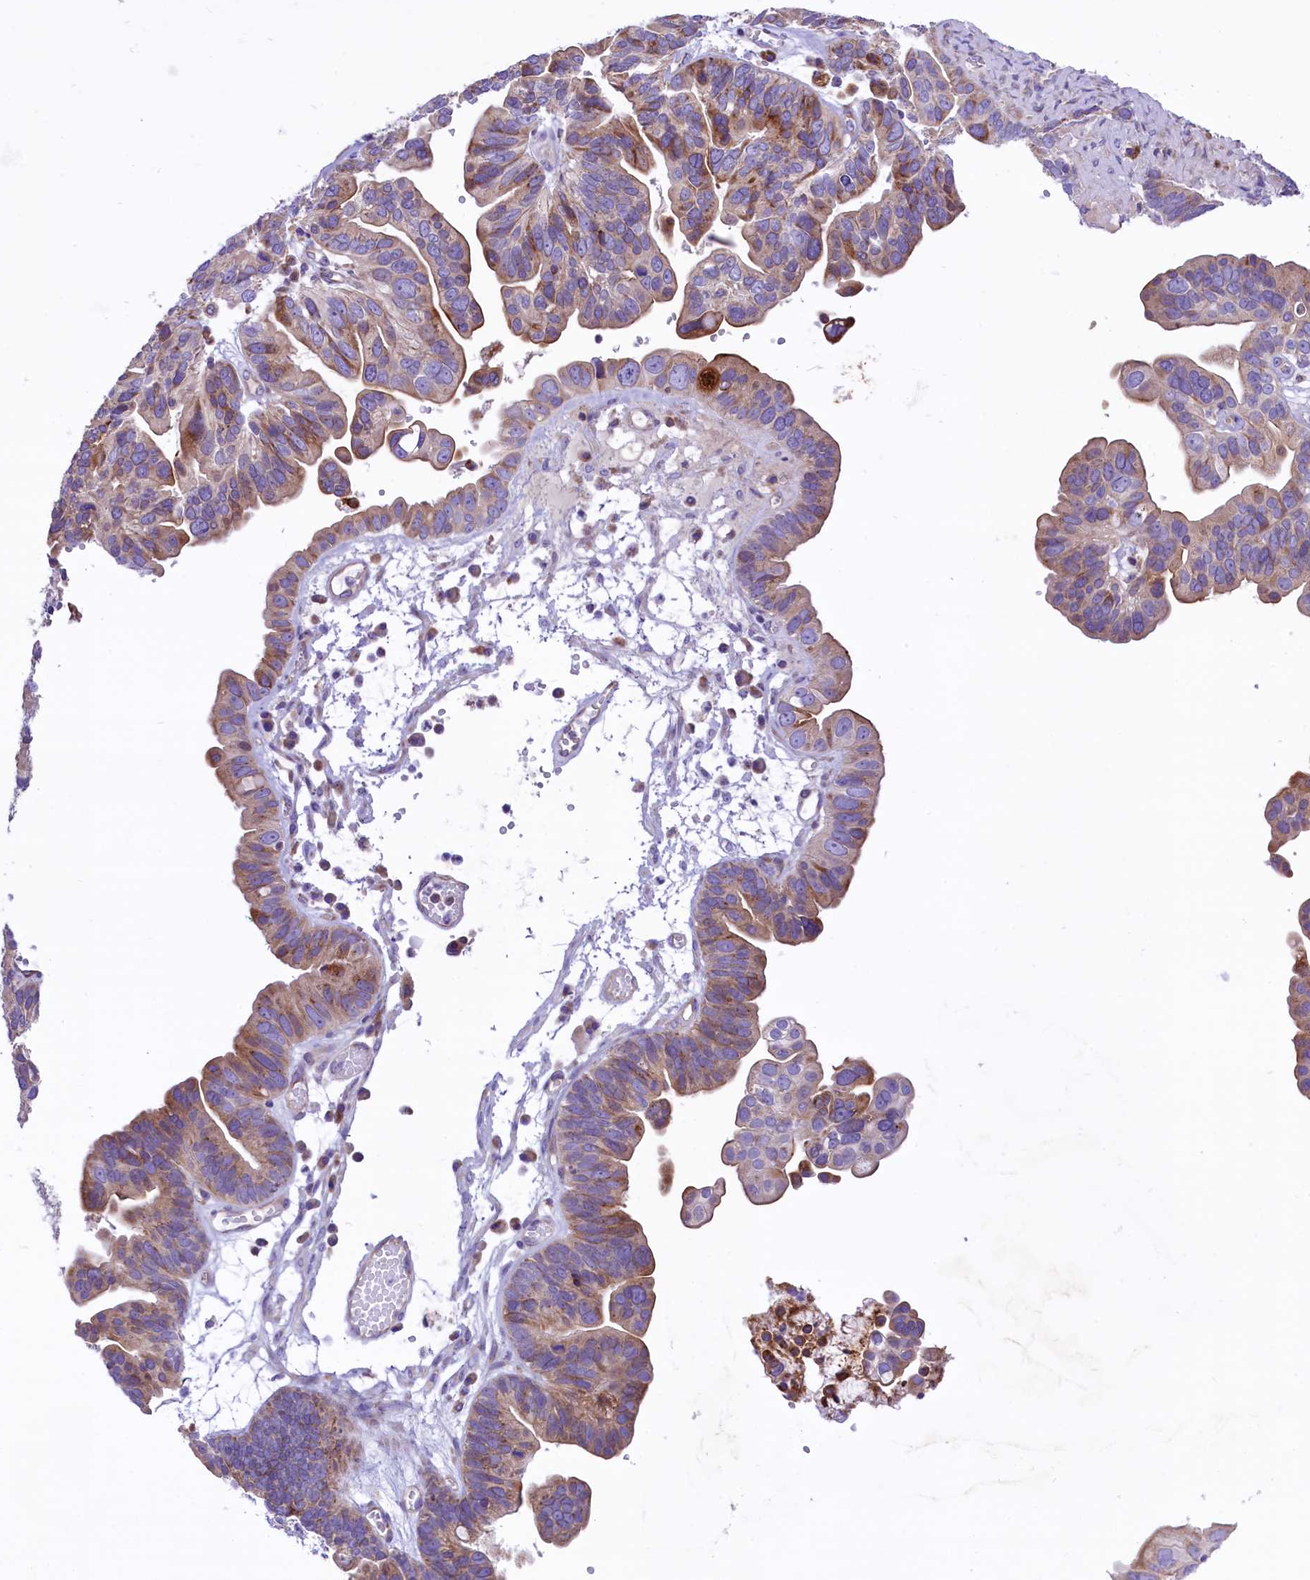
{"staining": {"intensity": "moderate", "quantity": ">75%", "location": "cytoplasmic/membranous"}, "tissue": "ovarian cancer", "cell_type": "Tumor cells", "image_type": "cancer", "snomed": [{"axis": "morphology", "description": "Cystadenocarcinoma, serous, NOS"}, {"axis": "topography", "description": "Ovary"}], "caption": "Human ovarian serous cystadenocarcinoma stained with a protein marker demonstrates moderate staining in tumor cells.", "gene": "PTPRU", "patient": {"sex": "female", "age": 56}}